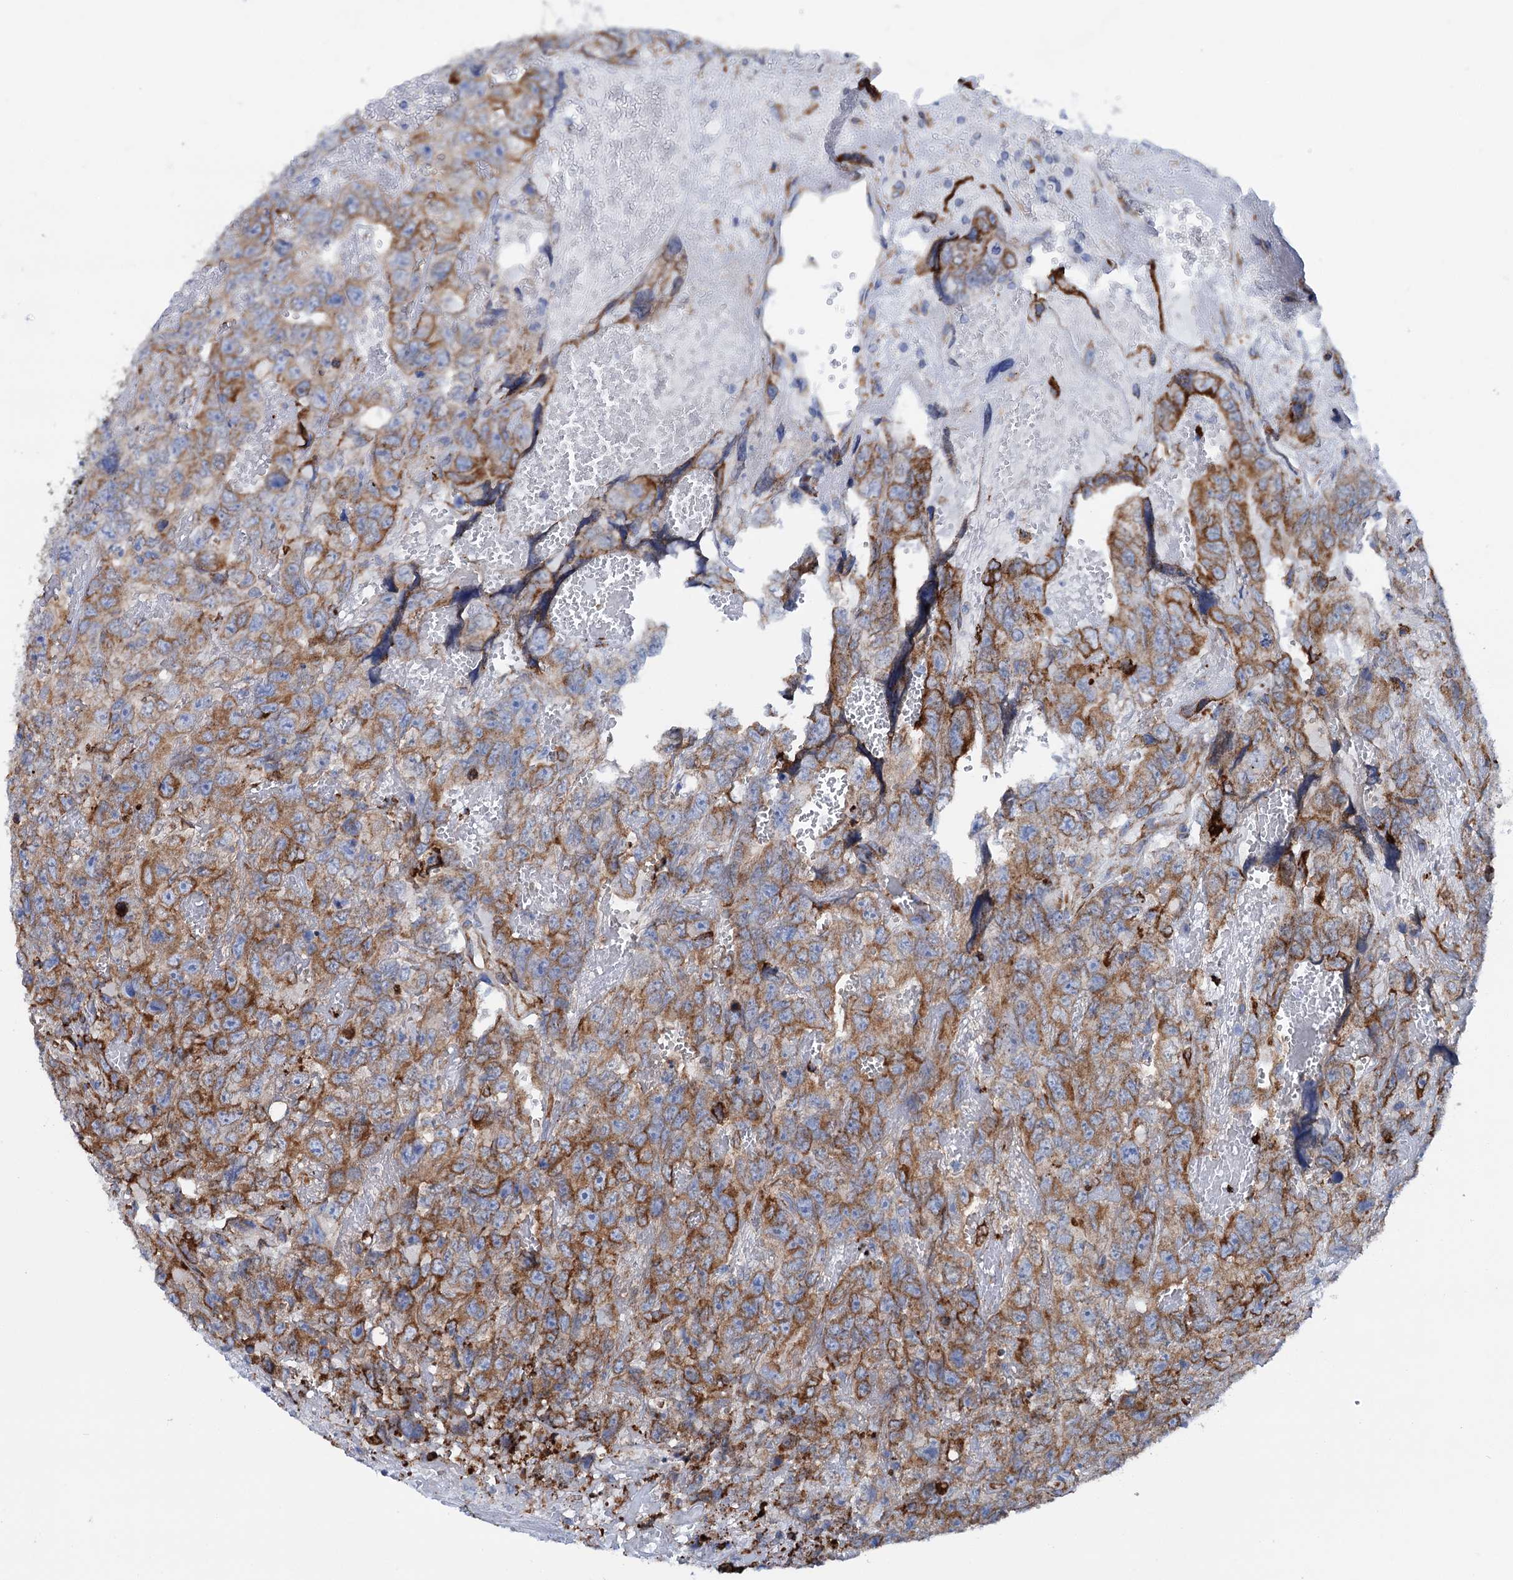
{"staining": {"intensity": "moderate", "quantity": ">75%", "location": "cytoplasmic/membranous"}, "tissue": "testis cancer", "cell_type": "Tumor cells", "image_type": "cancer", "snomed": [{"axis": "morphology", "description": "Carcinoma, Embryonal, NOS"}, {"axis": "topography", "description": "Testis"}], "caption": "High-power microscopy captured an IHC image of testis embryonal carcinoma, revealing moderate cytoplasmic/membranous expression in approximately >75% of tumor cells.", "gene": "SHE", "patient": {"sex": "male", "age": 45}}